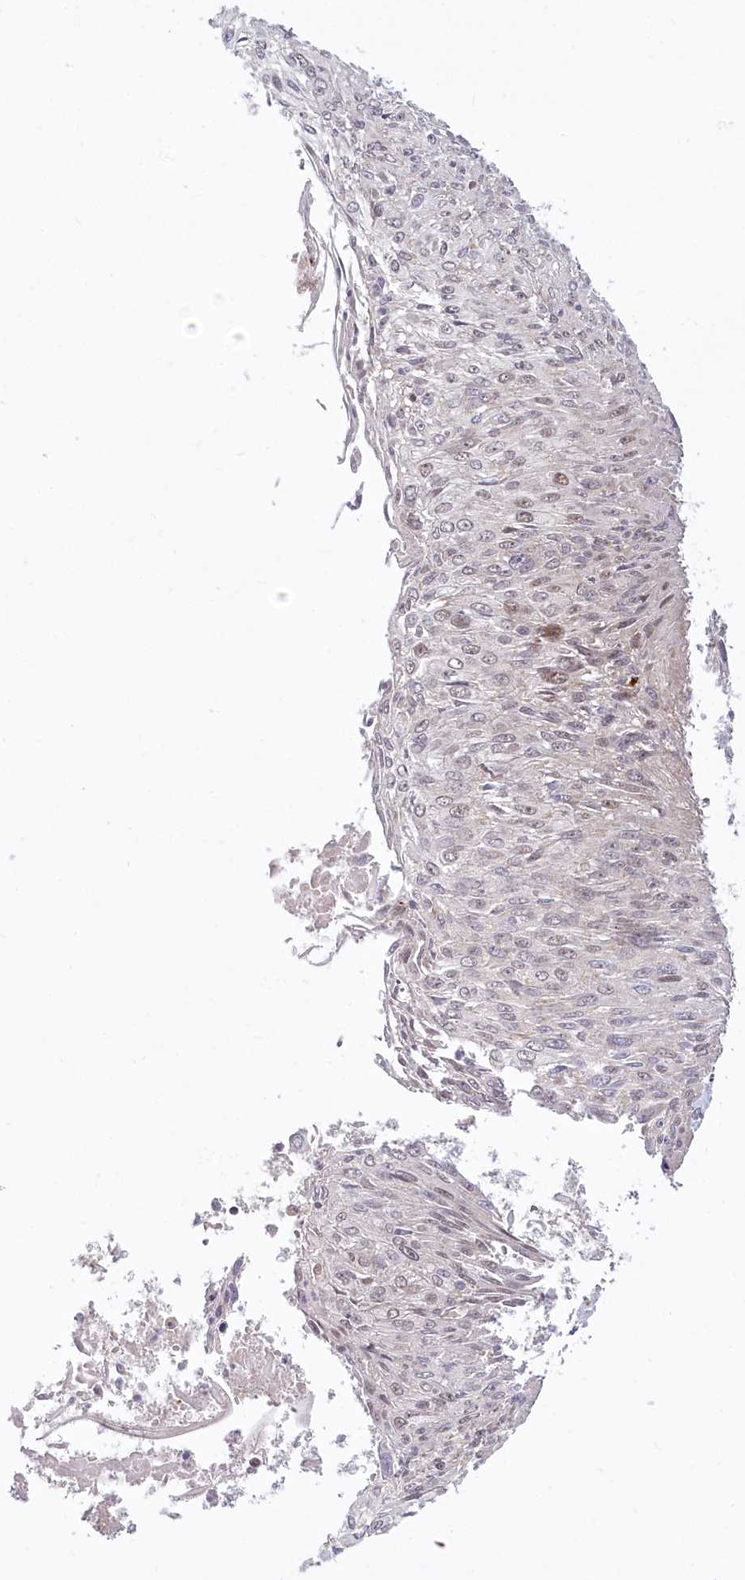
{"staining": {"intensity": "weak", "quantity": "<25%", "location": "nuclear"}, "tissue": "cervical cancer", "cell_type": "Tumor cells", "image_type": "cancer", "snomed": [{"axis": "morphology", "description": "Squamous cell carcinoma, NOS"}, {"axis": "topography", "description": "Cervix"}], "caption": "A high-resolution photomicrograph shows immunohistochemistry (IHC) staining of cervical squamous cell carcinoma, which demonstrates no significant positivity in tumor cells. The staining was performed using DAB to visualize the protein expression in brown, while the nuclei were stained in blue with hematoxylin (Magnification: 20x).", "gene": "RTN4IP1", "patient": {"sex": "female", "age": 51}}